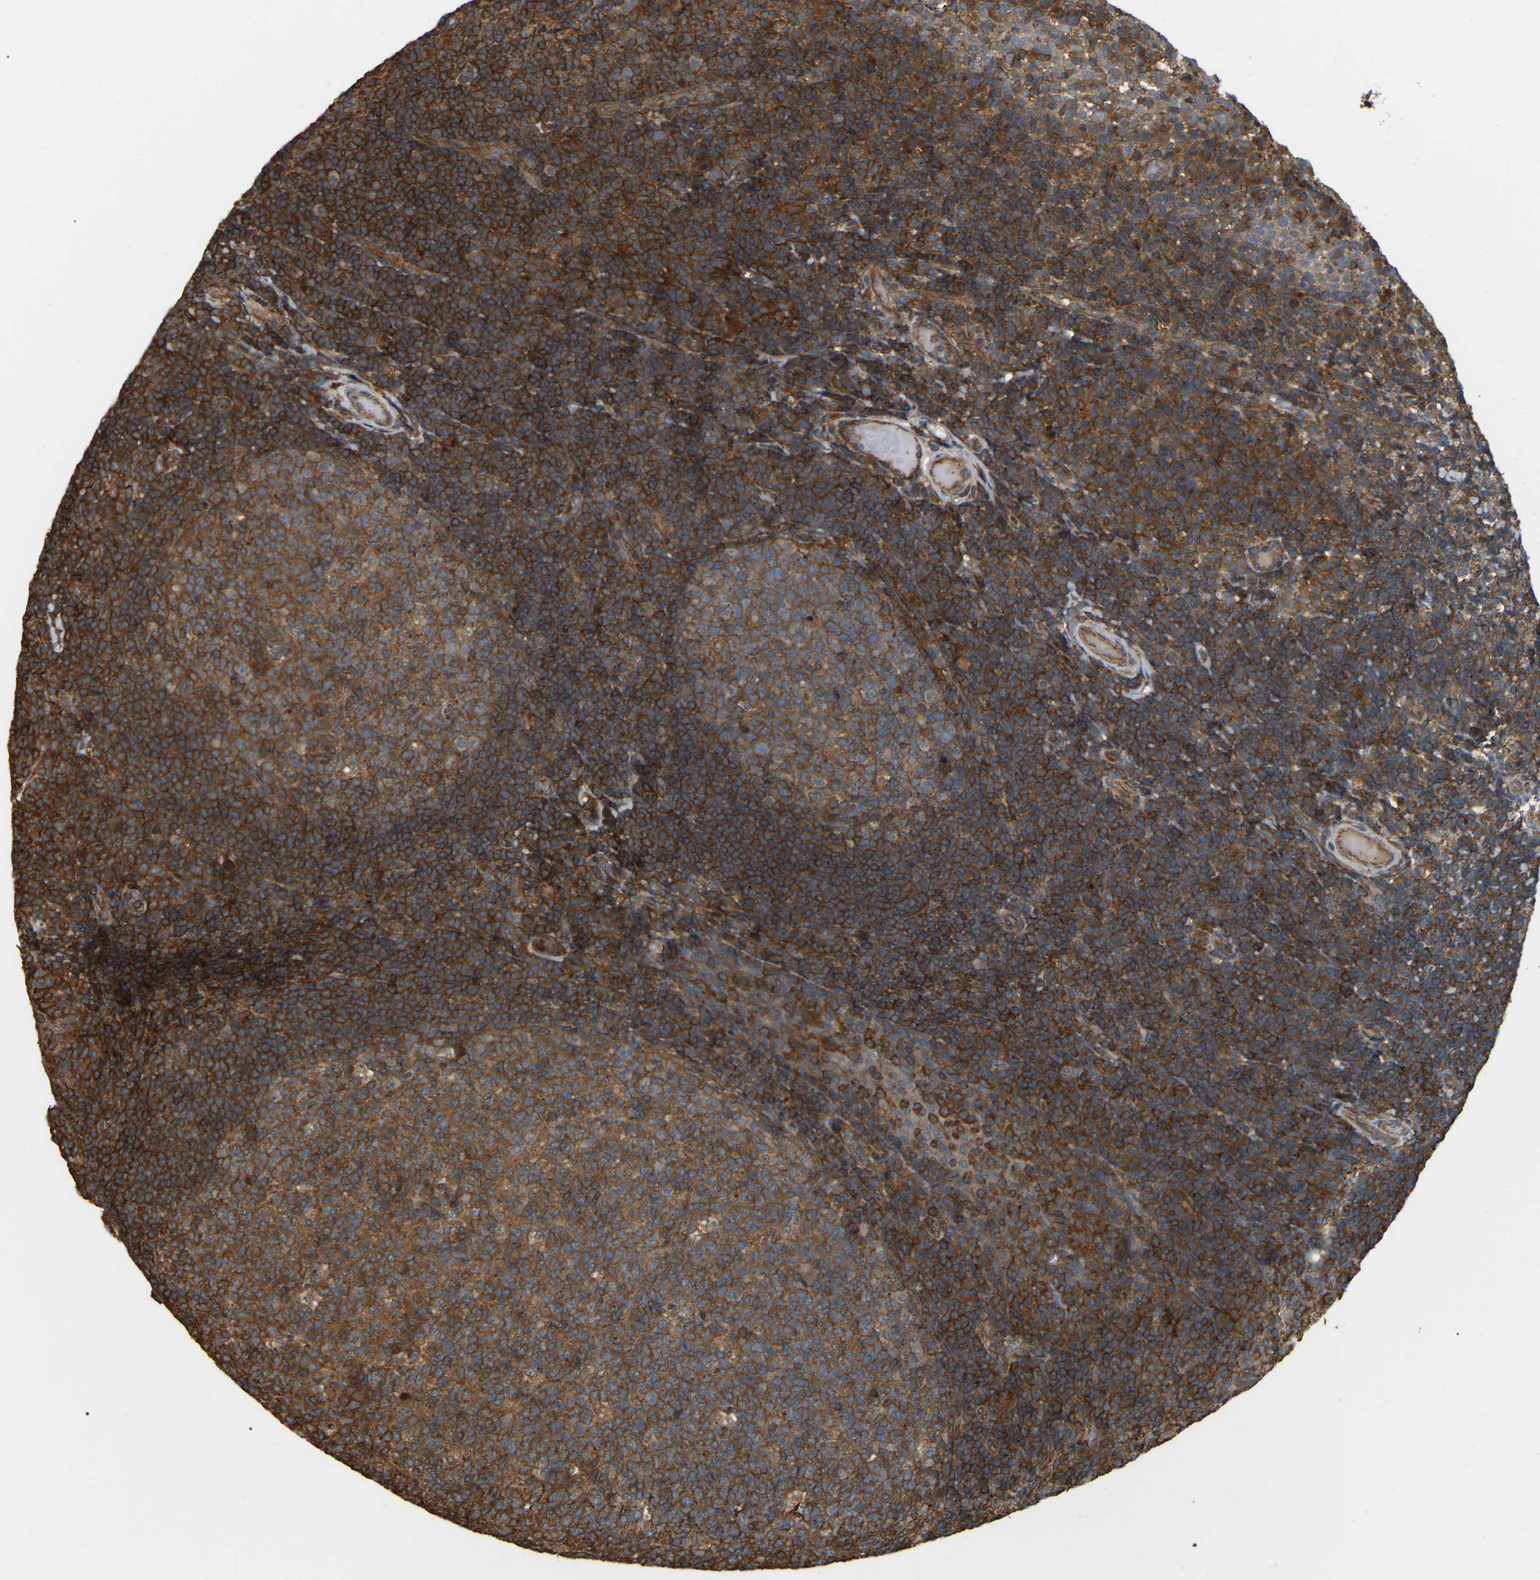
{"staining": {"intensity": "moderate", "quantity": ">75%", "location": "cytoplasmic/membranous"}, "tissue": "tonsil", "cell_type": "Germinal center cells", "image_type": "normal", "snomed": [{"axis": "morphology", "description": "Normal tissue, NOS"}, {"axis": "topography", "description": "Tonsil"}], "caption": "Germinal center cells demonstrate medium levels of moderate cytoplasmic/membranous positivity in about >75% of cells in normal human tonsil.", "gene": "SAMD9L", "patient": {"sex": "female", "age": 19}}